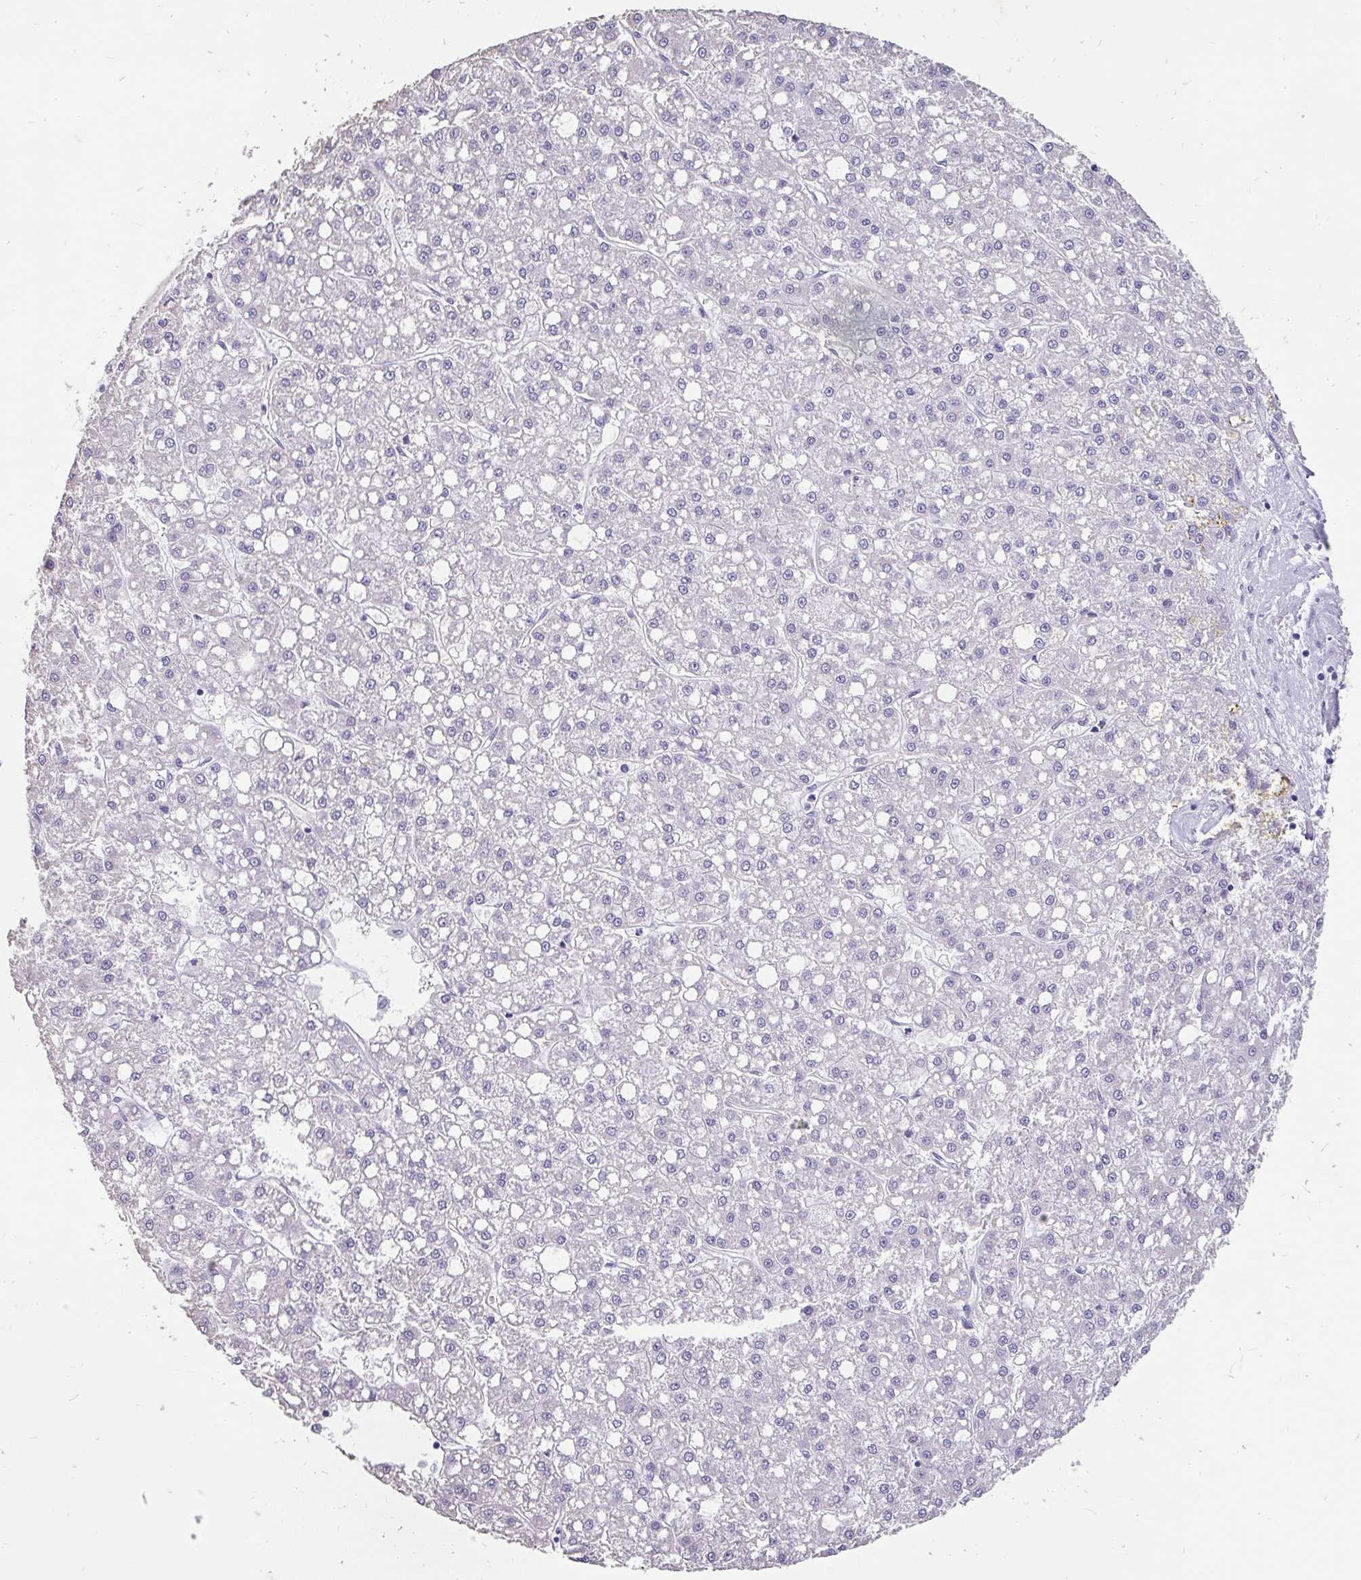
{"staining": {"intensity": "negative", "quantity": "none", "location": "none"}, "tissue": "liver cancer", "cell_type": "Tumor cells", "image_type": "cancer", "snomed": [{"axis": "morphology", "description": "Carcinoma, Hepatocellular, NOS"}, {"axis": "topography", "description": "Liver"}], "caption": "Immunohistochemistry (IHC) image of hepatocellular carcinoma (liver) stained for a protein (brown), which shows no expression in tumor cells.", "gene": "EML5", "patient": {"sex": "male", "age": 67}}